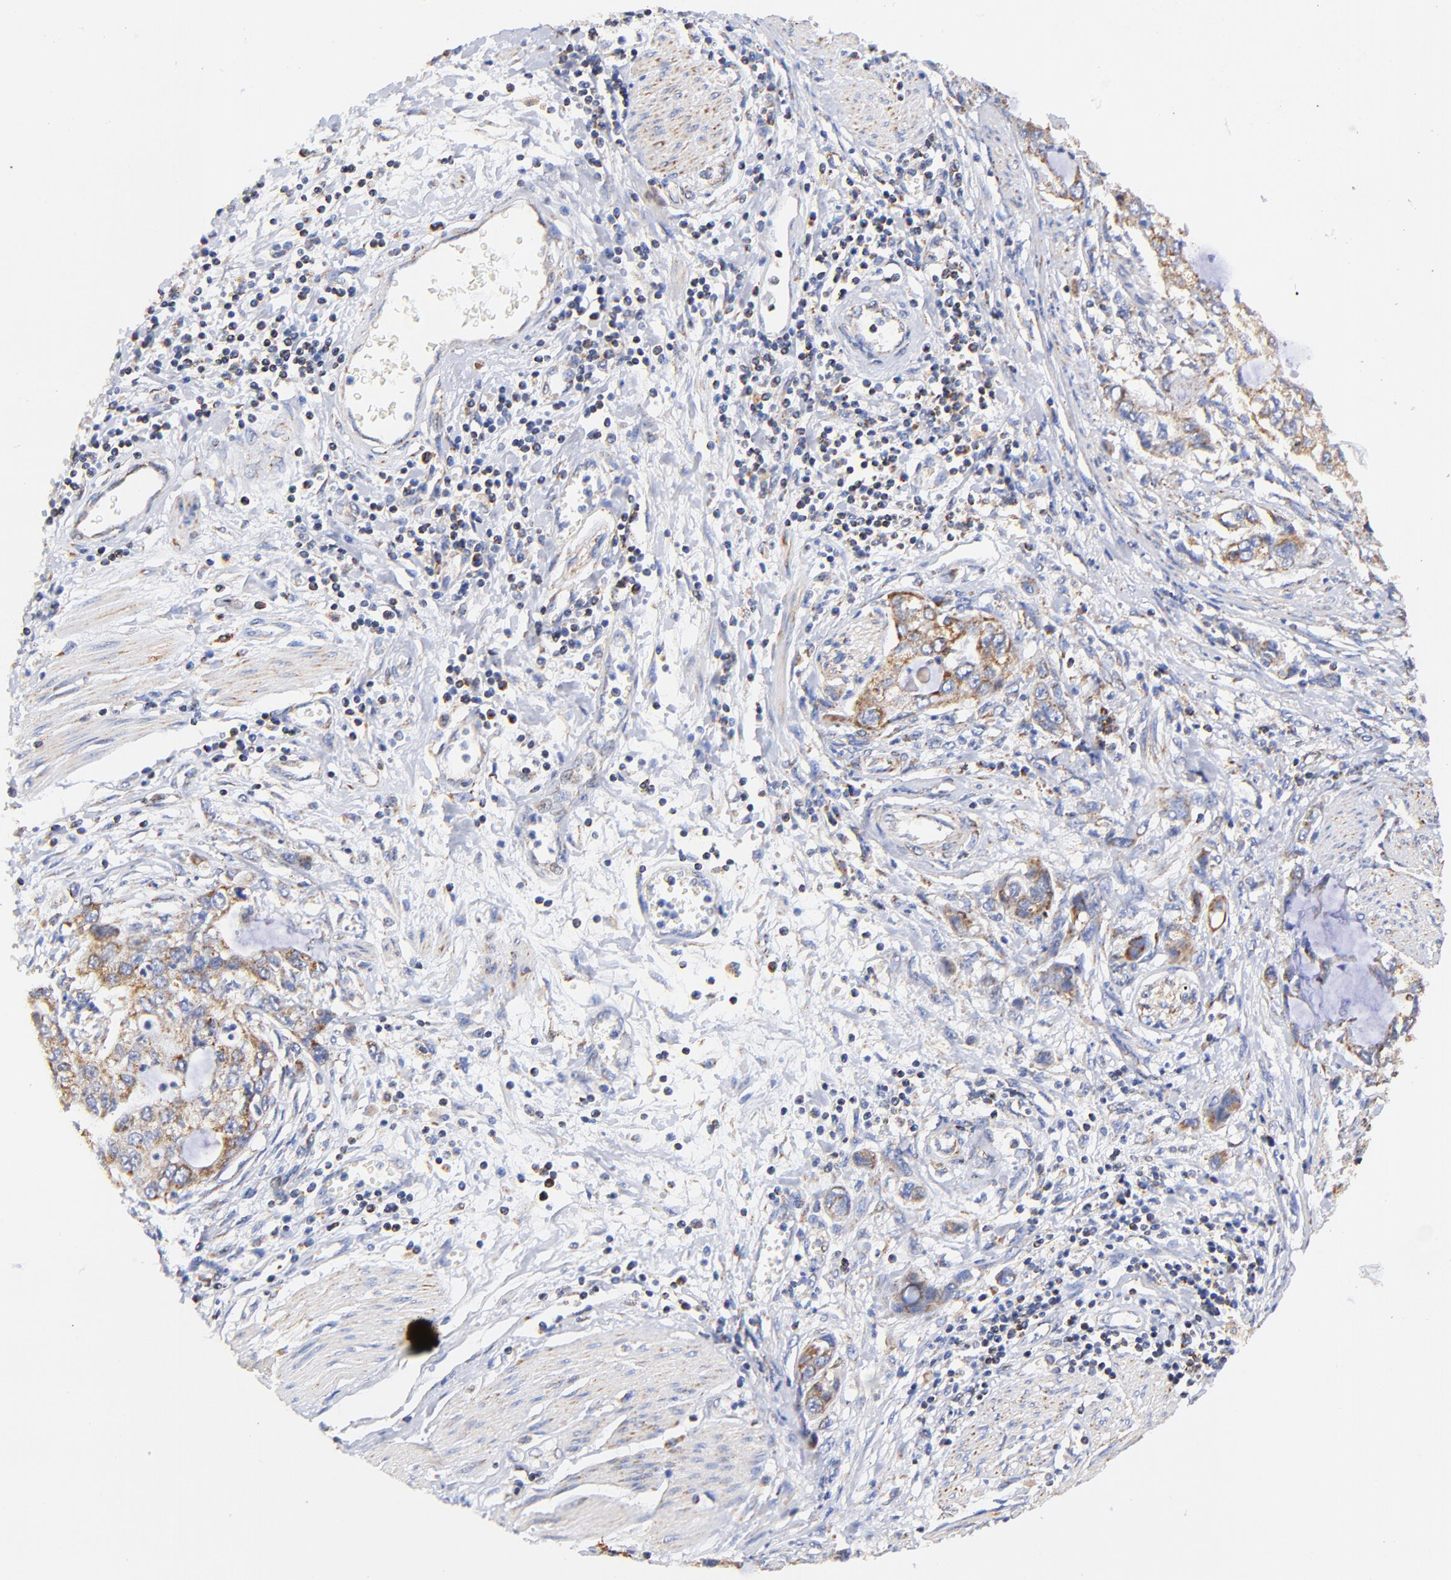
{"staining": {"intensity": "moderate", "quantity": ">75%", "location": "cytoplasmic/membranous"}, "tissue": "stomach cancer", "cell_type": "Tumor cells", "image_type": "cancer", "snomed": [{"axis": "morphology", "description": "Adenocarcinoma, NOS"}, {"axis": "topography", "description": "Stomach, upper"}], "caption": "Approximately >75% of tumor cells in human adenocarcinoma (stomach) show moderate cytoplasmic/membranous protein positivity as visualized by brown immunohistochemical staining.", "gene": "ATP5F1D", "patient": {"sex": "female", "age": 52}}